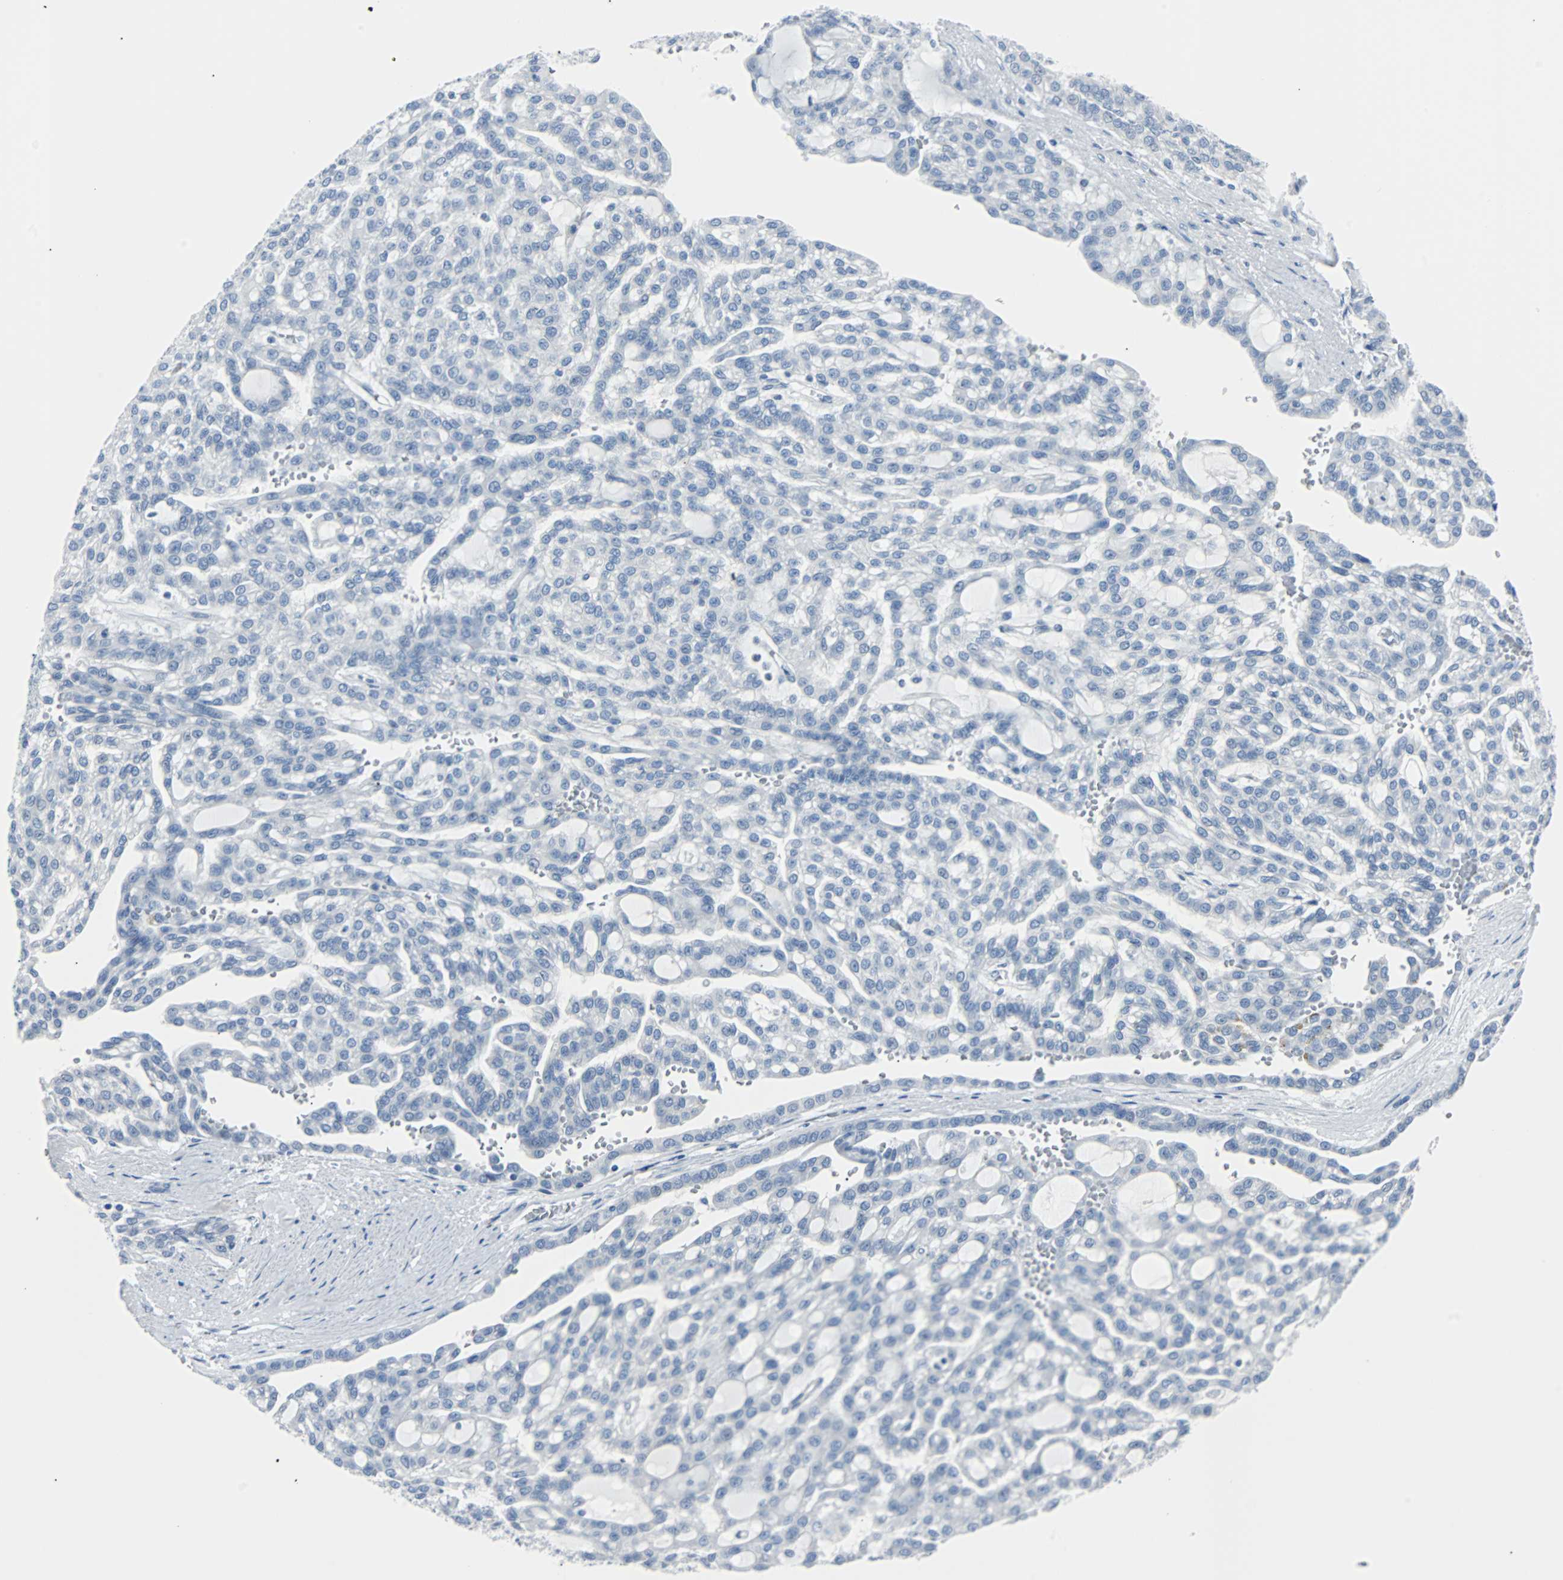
{"staining": {"intensity": "negative", "quantity": "none", "location": "none"}, "tissue": "renal cancer", "cell_type": "Tumor cells", "image_type": "cancer", "snomed": [{"axis": "morphology", "description": "Adenocarcinoma, NOS"}, {"axis": "topography", "description": "Kidney"}], "caption": "Human renal cancer stained for a protein using immunohistochemistry (IHC) demonstrates no staining in tumor cells.", "gene": "RASA1", "patient": {"sex": "male", "age": 63}}